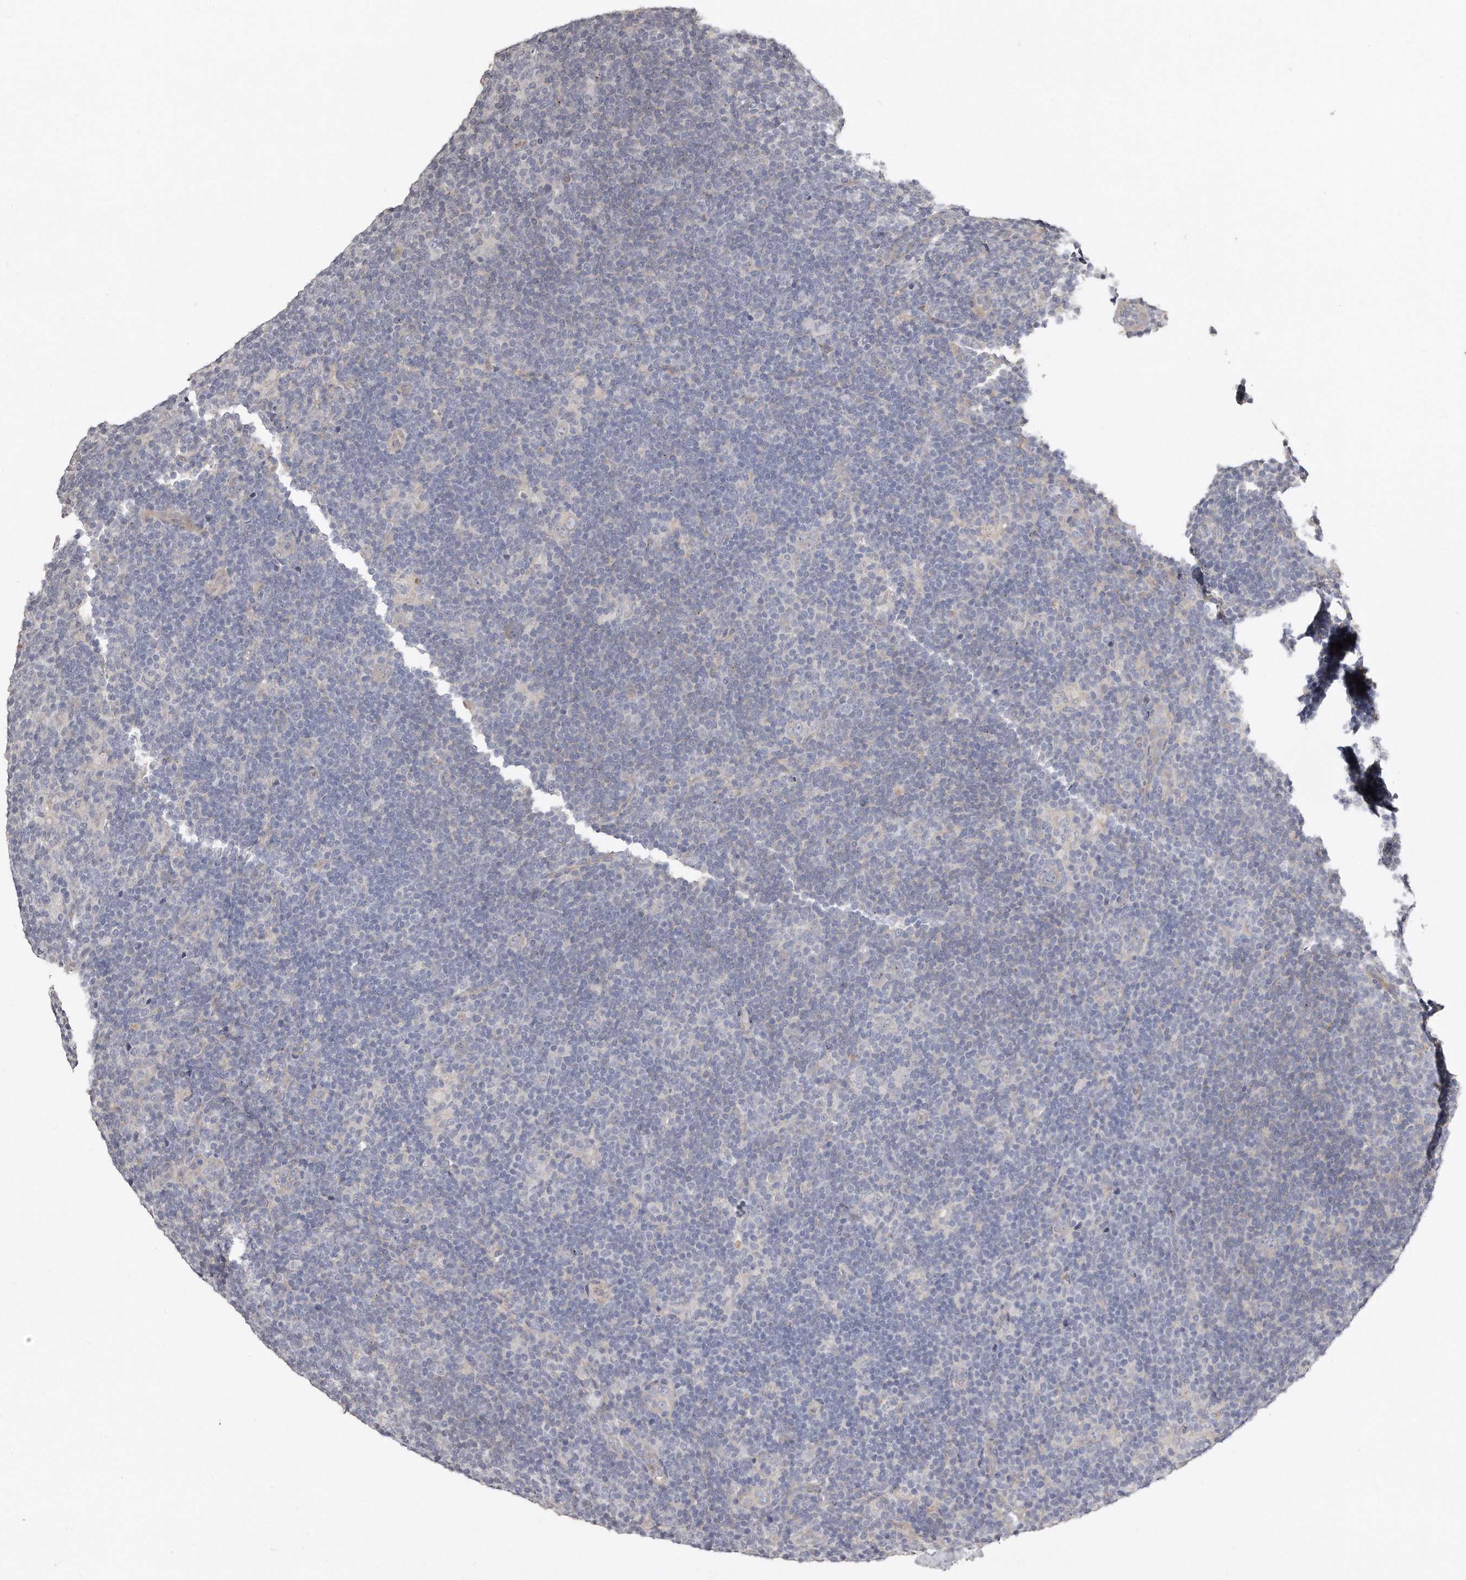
{"staining": {"intensity": "negative", "quantity": "none", "location": "none"}, "tissue": "lymphoma", "cell_type": "Tumor cells", "image_type": "cancer", "snomed": [{"axis": "morphology", "description": "Hodgkin's disease, NOS"}, {"axis": "topography", "description": "Lymph node"}], "caption": "There is no significant expression in tumor cells of lymphoma.", "gene": "LMOD1", "patient": {"sex": "female", "age": 57}}